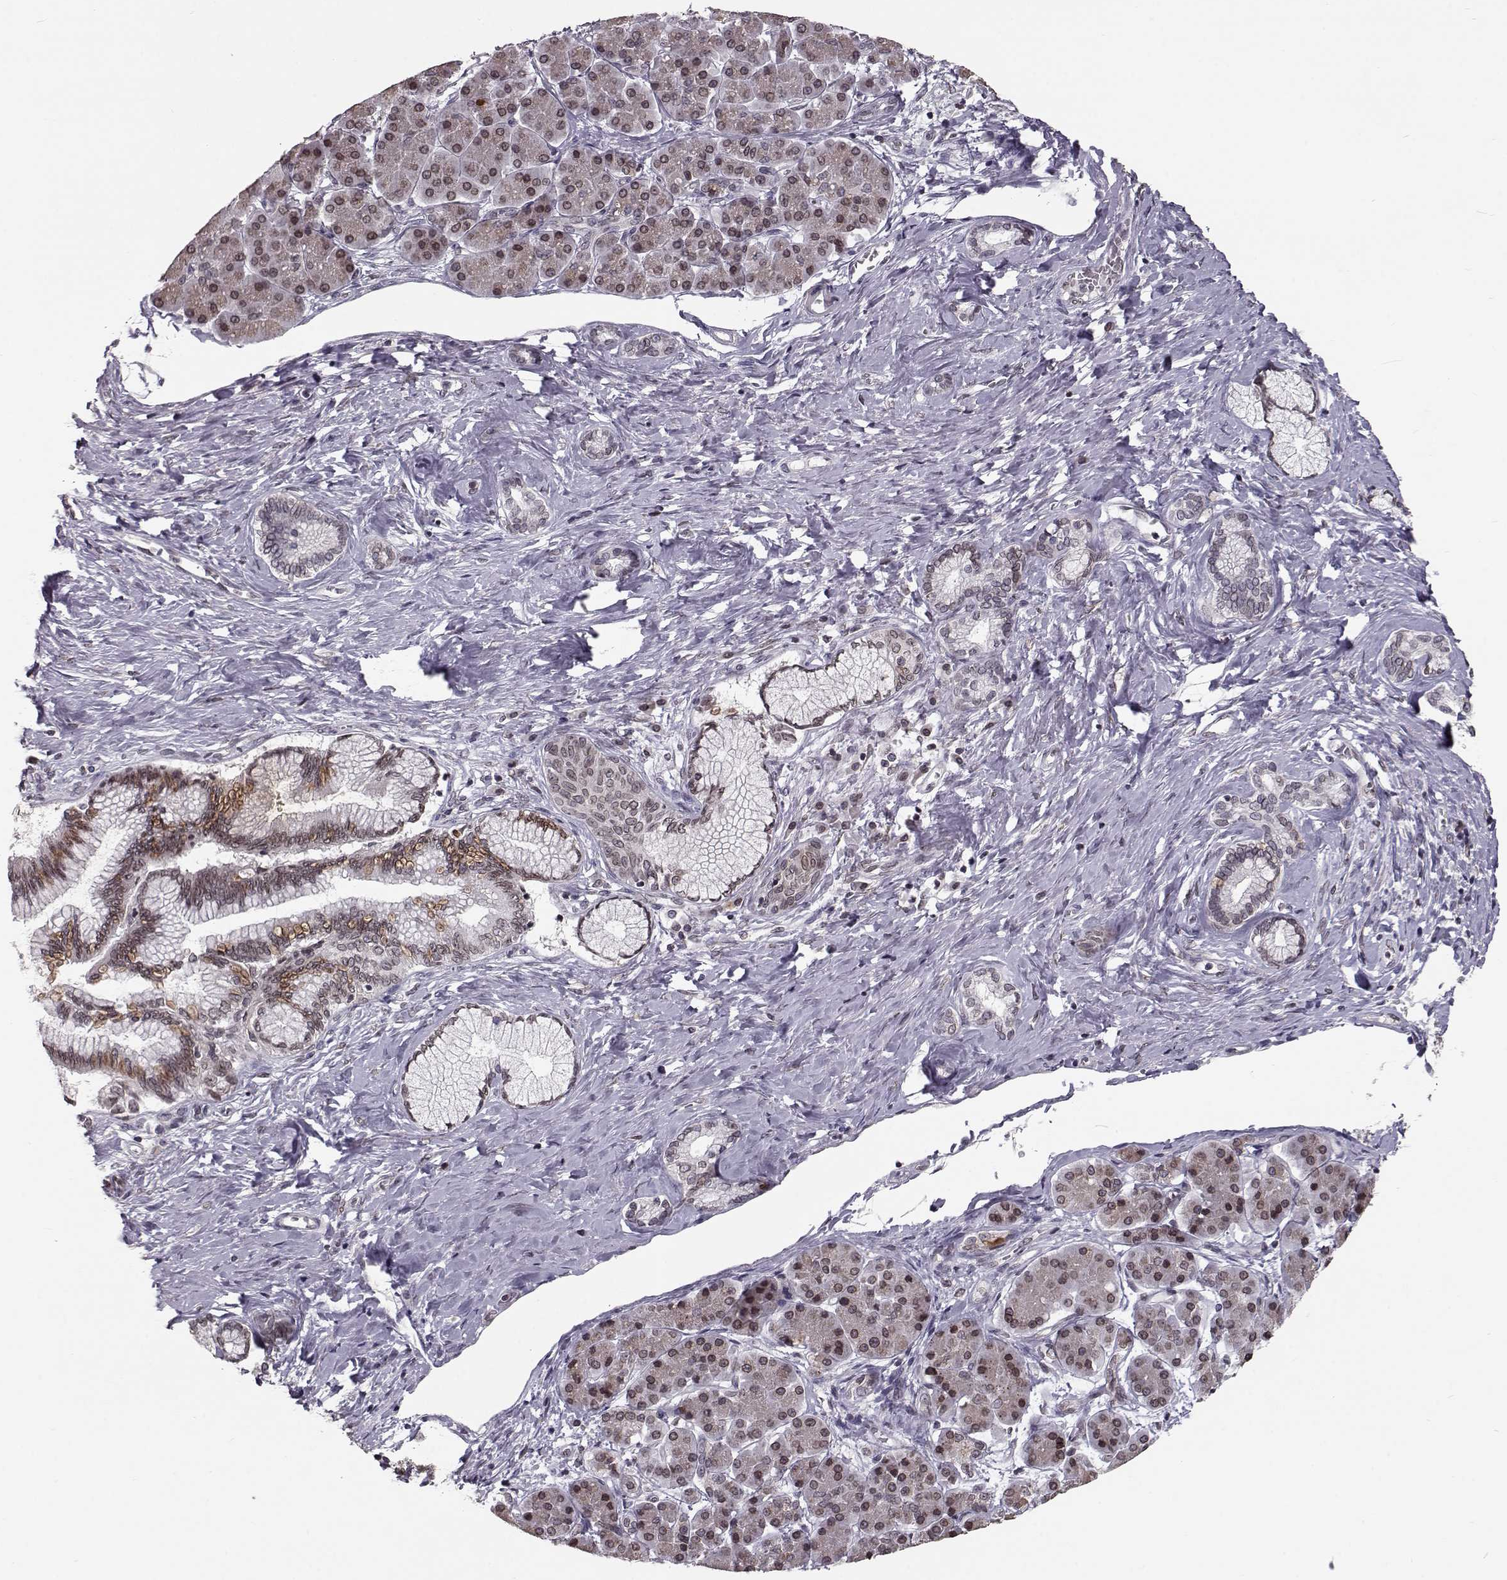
{"staining": {"intensity": "weak", "quantity": ">75%", "location": "cytoplasmic/membranous,nuclear"}, "tissue": "pancreatic cancer", "cell_type": "Tumor cells", "image_type": "cancer", "snomed": [{"axis": "morphology", "description": "Adenocarcinoma, NOS"}, {"axis": "topography", "description": "Pancreas"}], "caption": "A micrograph of human pancreatic cancer stained for a protein exhibits weak cytoplasmic/membranous and nuclear brown staining in tumor cells.", "gene": "NUP37", "patient": {"sex": "female", "age": 73}}